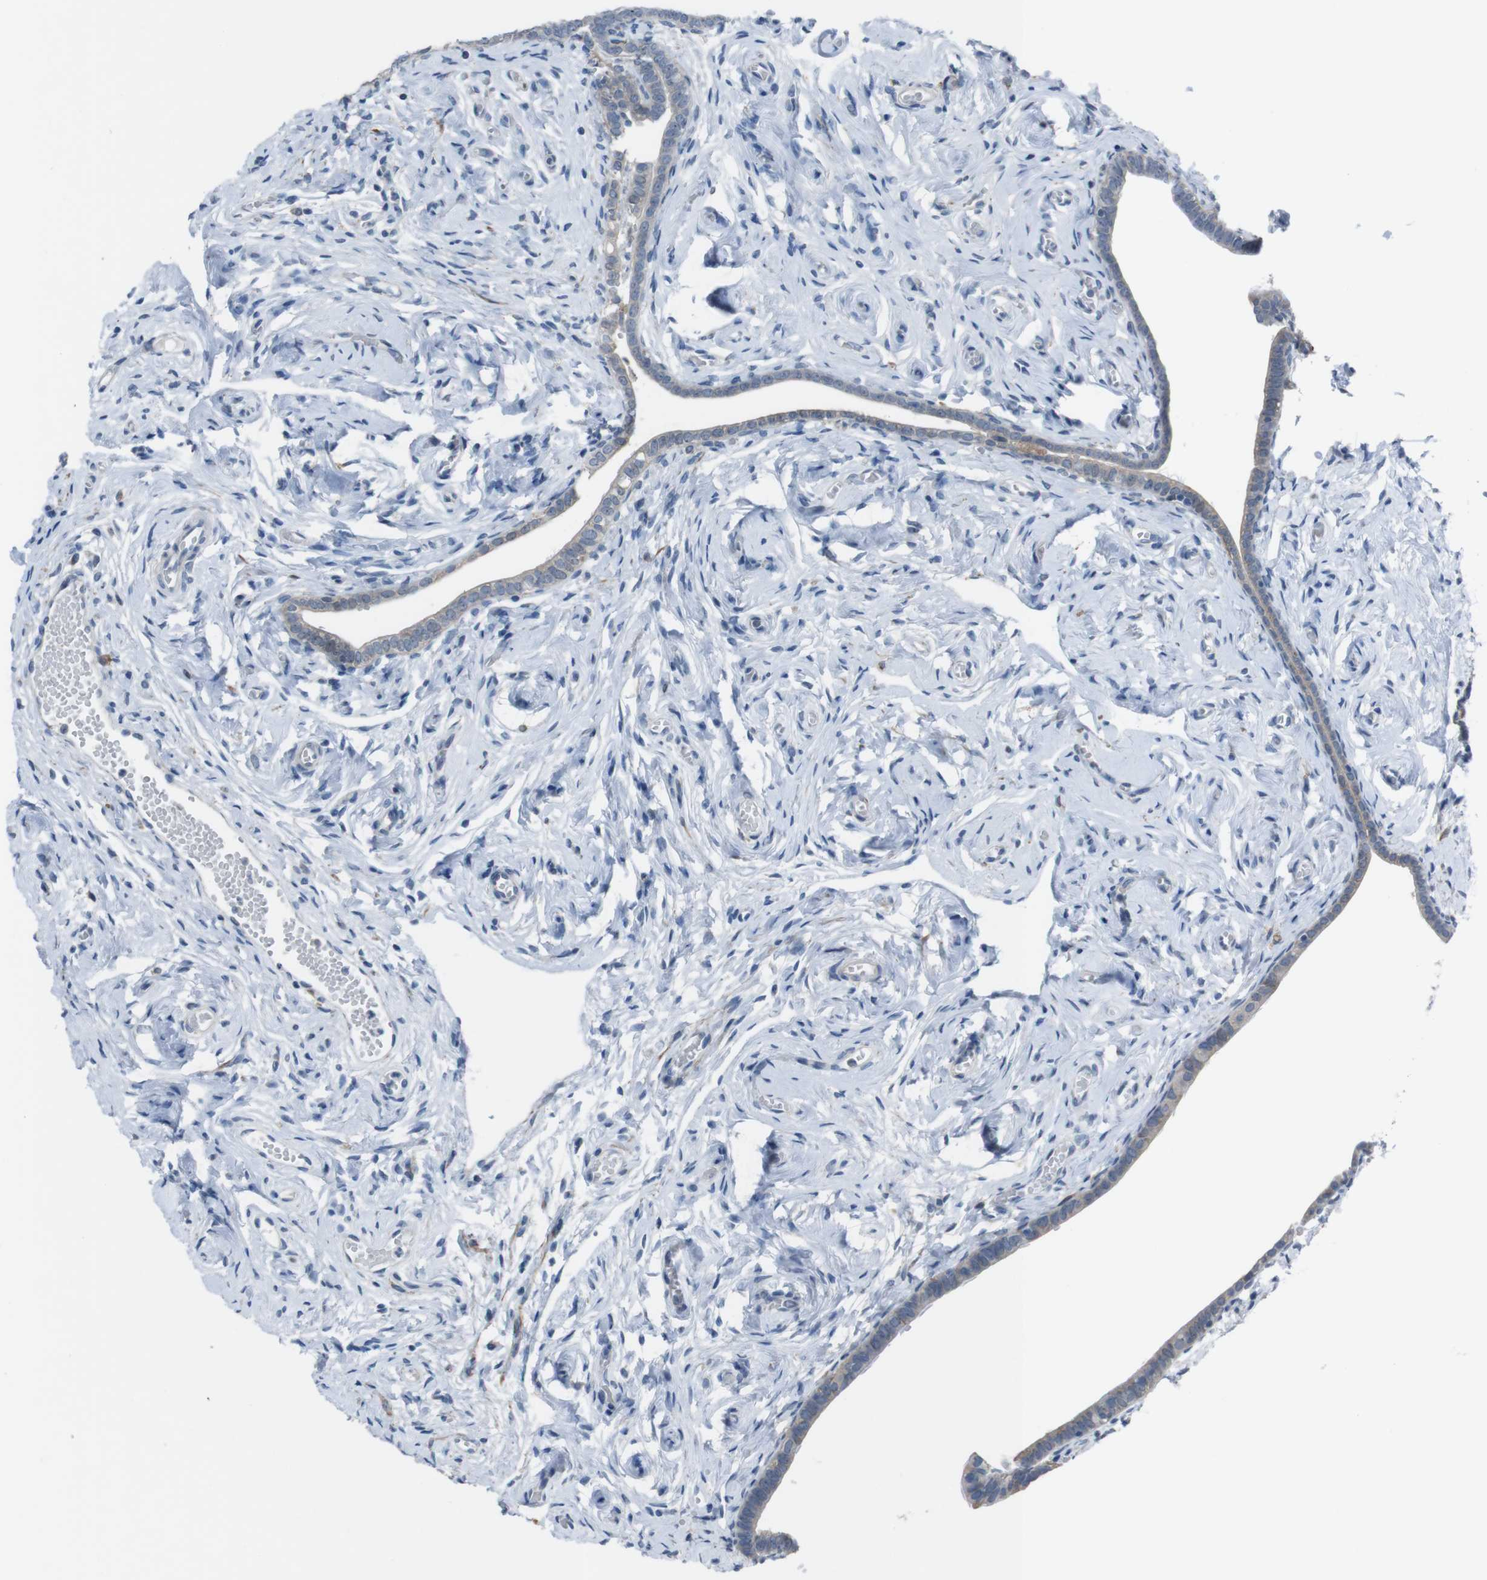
{"staining": {"intensity": "weak", "quantity": "<25%", "location": "cytoplasmic/membranous"}, "tissue": "fallopian tube", "cell_type": "Glandular cells", "image_type": "normal", "snomed": [{"axis": "morphology", "description": "Normal tissue, NOS"}, {"axis": "topography", "description": "Fallopian tube"}], "caption": "IHC micrograph of benign fallopian tube: human fallopian tube stained with DAB reveals no significant protein expression in glandular cells. (DAB (3,3'-diaminobenzidine) IHC, high magnification).", "gene": "CDH22", "patient": {"sex": "female", "age": 71}}